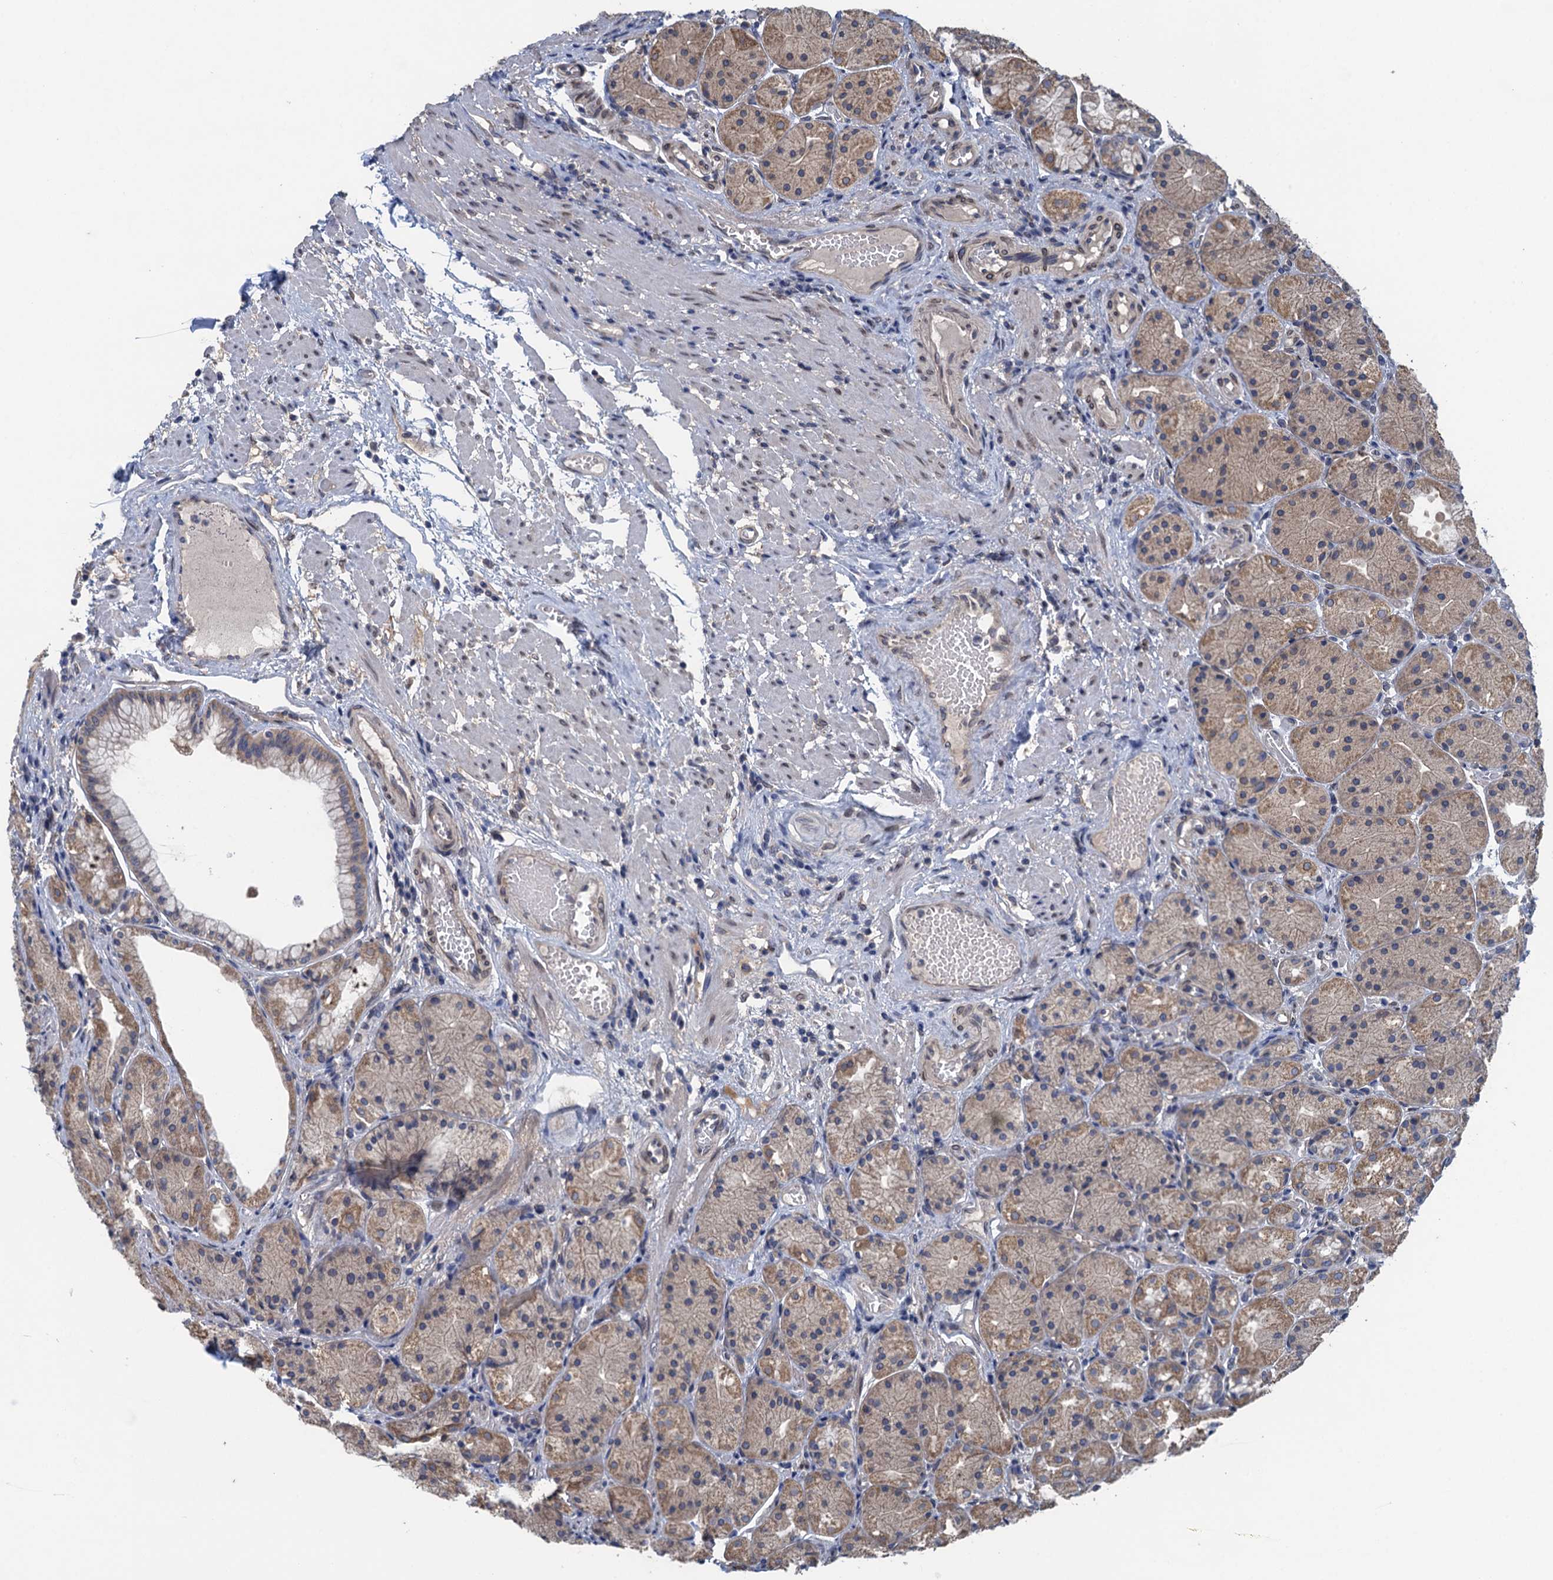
{"staining": {"intensity": "moderate", "quantity": "<25%", "location": "cytoplasmic/membranous"}, "tissue": "stomach", "cell_type": "Glandular cells", "image_type": "normal", "snomed": [{"axis": "morphology", "description": "Normal tissue, NOS"}, {"axis": "topography", "description": "Stomach, upper"}], "caption": "A micrograph of stomach stained for a protein displays moderate cytoplasmic/membranous brown staining in glandular cells.", "gene": "CTU2", "patient": {"sex": "male", "age": 72}}